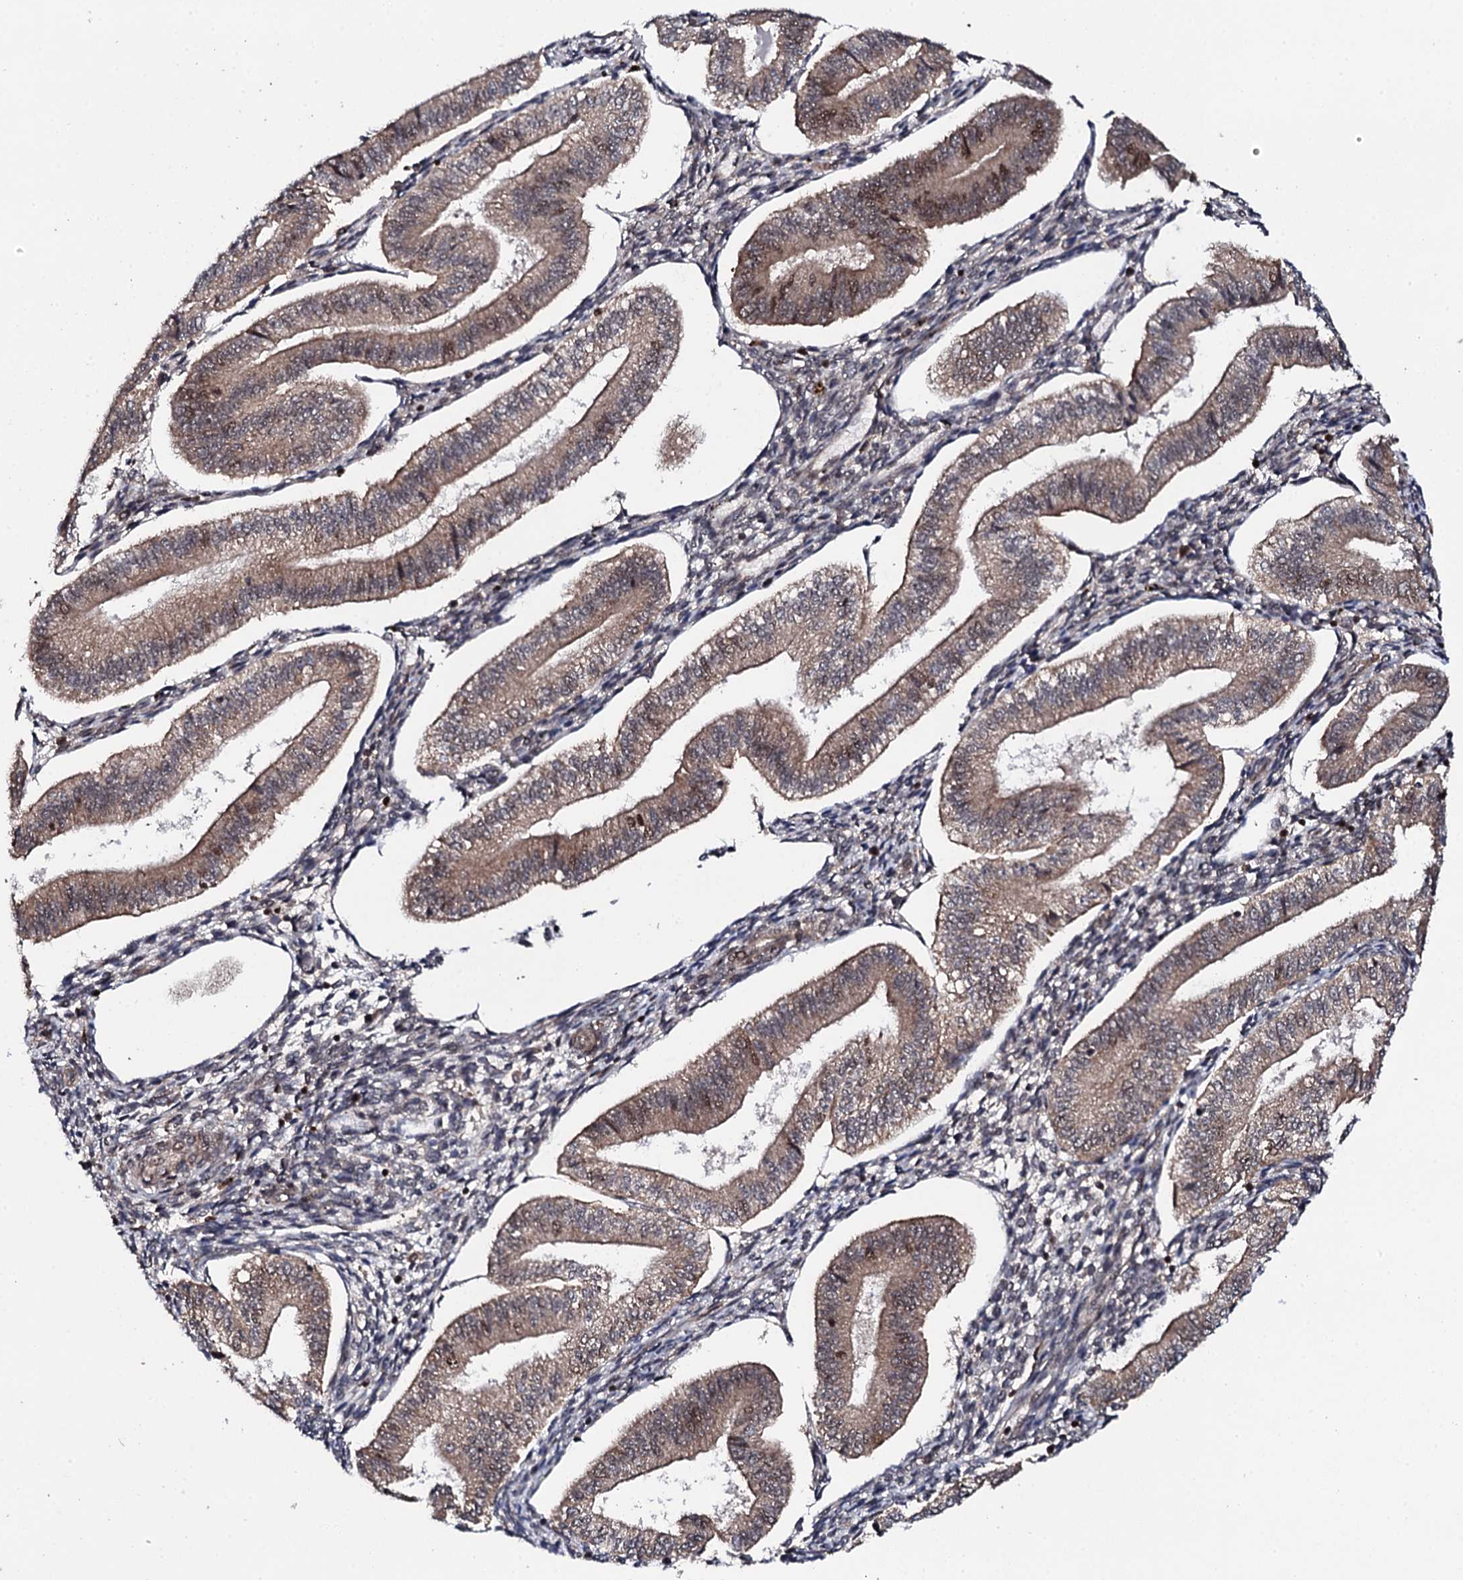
{"staining": {"intensity": "negative", "quantity": "none", "location": "none"}, "tissue": "endometrium", "cell_type": "Cells in endometrial stroma", "image_type": "normal", "snomed": [{"axis": "morphology", "description": "Normal tissue, NOS"}, {"axis": "topography", "description": "Endometrium"}], "caption": "Immunohistochemistry (IHC) of unremarkable endometrium demonstrates no positivity in cells in endometrial stroma. (DAB immunohistochemistry visualized using brightfield microscopy, high magnification).", "gene": "FAM111A", "patient": {"sex": "female", "age": 34}}